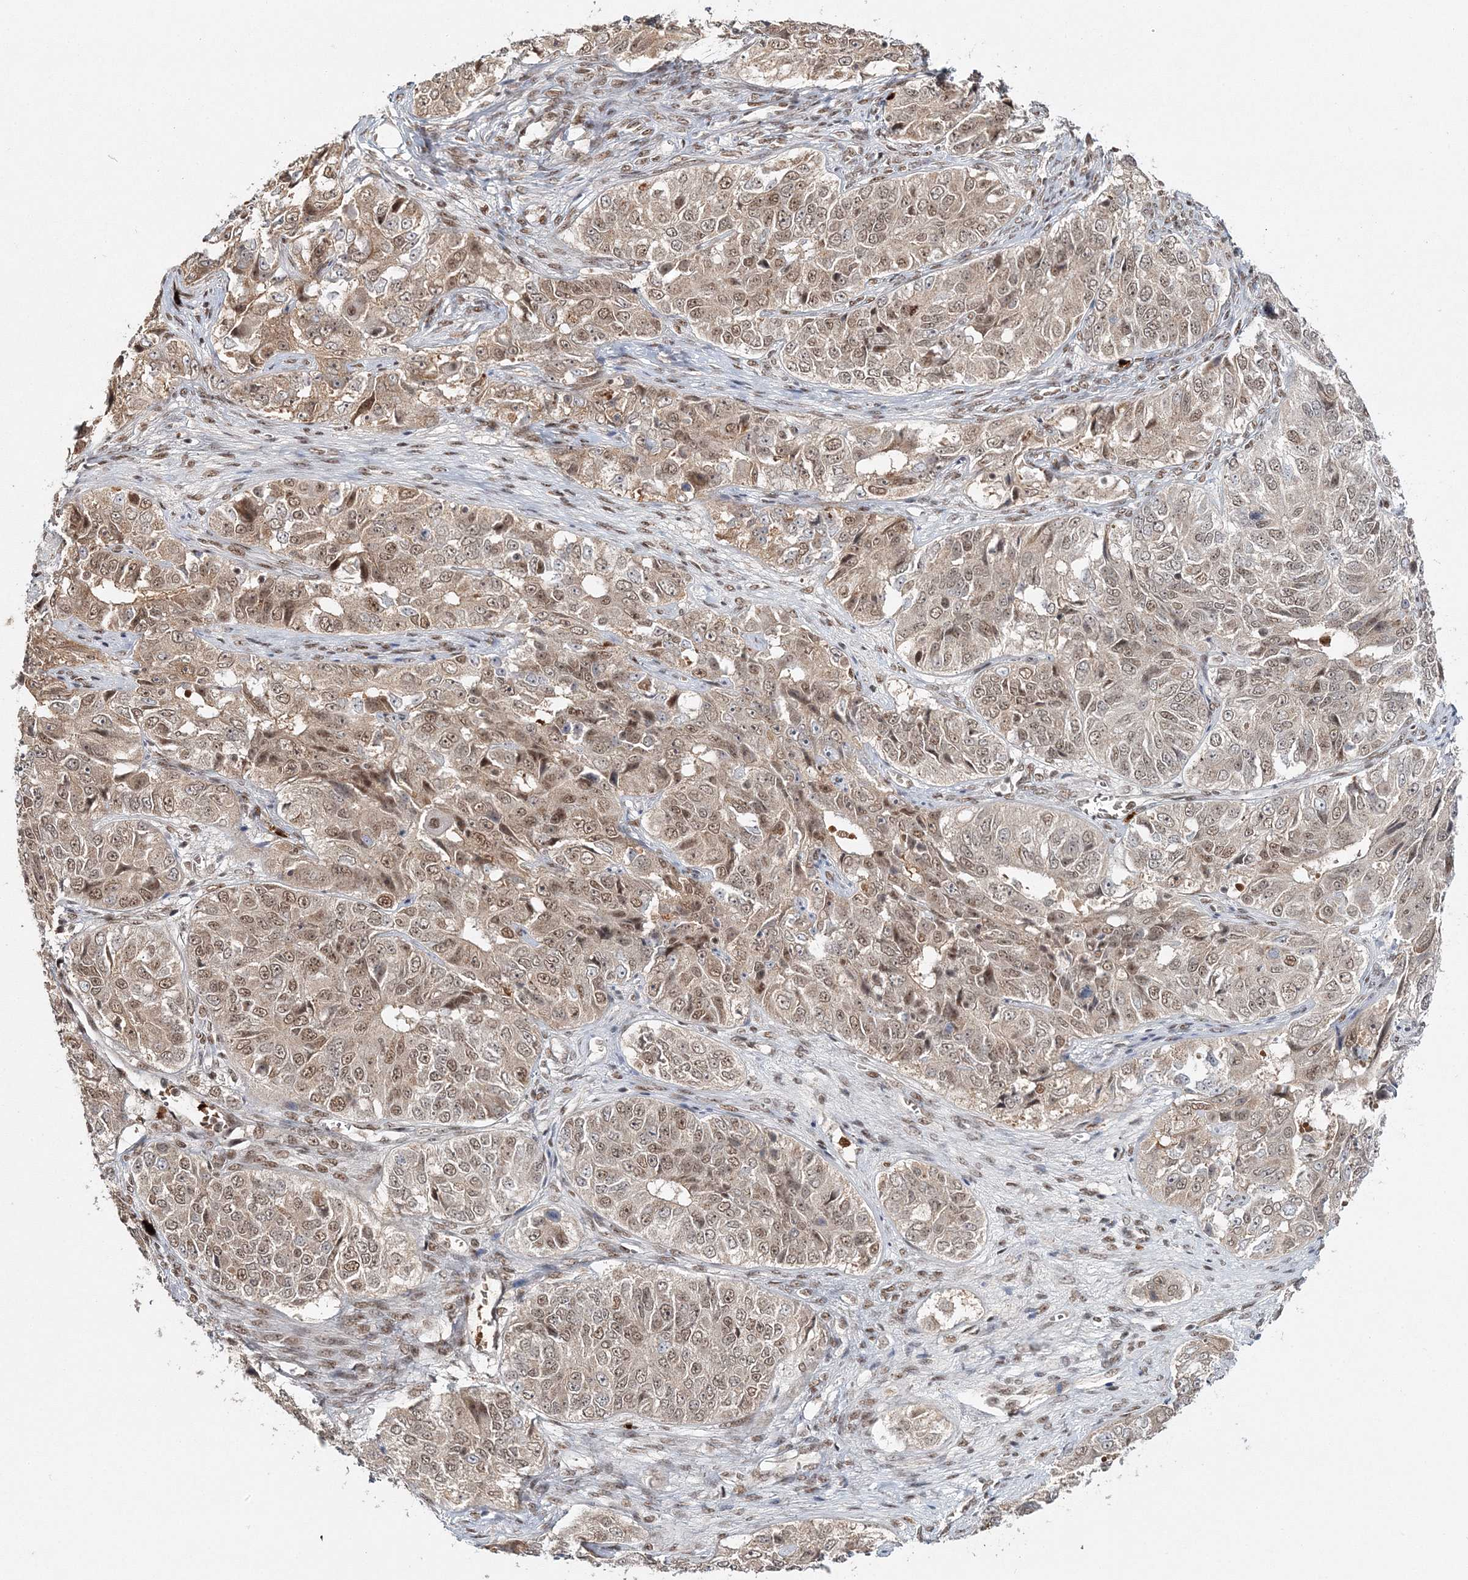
{"staining": {"intensity": "moderate", "quantity": ">75%", "location": "nuclear"}, "tissue": "ovarian cancer", "cell_type": "Tumor cells", "image_type": "cancer", "snomed": [{"axis": "morphology", "description": "Carcinoma, endometroid"}, {"axis": "topography", "description": "Ovary"}], "caption": "A photomicrograph of ovarian cancer stained for a protein exhibits moderate nuclear brown staining in tumor cells. (brown staining indicates protein expression, while blue staining denotes nuclei).", "gene": "QRICH1", "patient": {"sex": "female", "age": 51}}